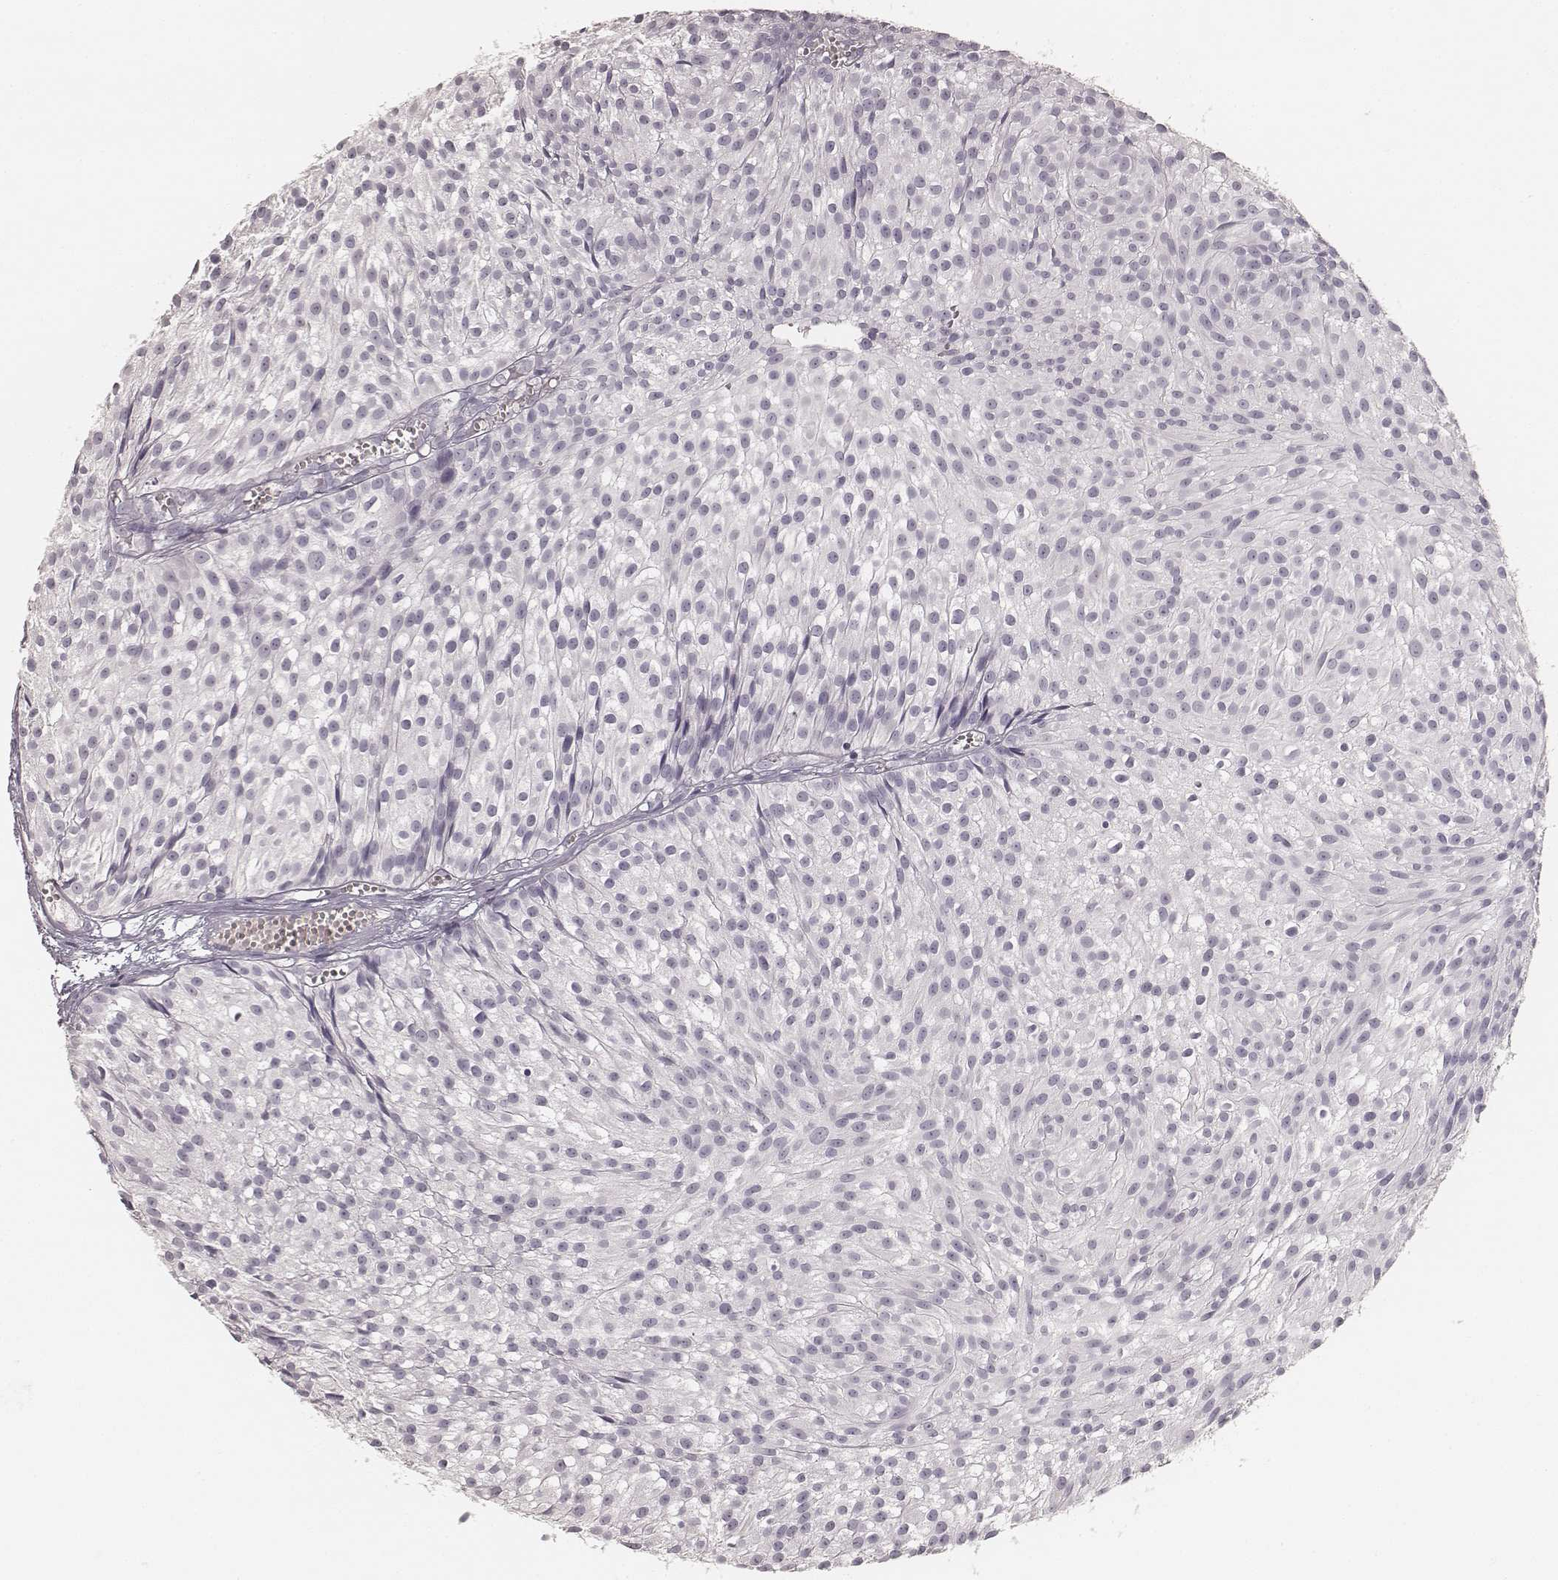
{"staining": {"intensity": "negative", "quantity": "none", "location": "none"}, "tissue": "urothelial cancer", "cell_type": "Tumor cells", "image_type": "cancer", "snomed": [{"axis": "morphology", "description": "Urothelial carcinoma, Low grade"}, {"axis": "topography", "description": "Urinary bladder"}], "caption": "Urothelial cancer was stained to show a protein in brown. There is no significant staining in tumor cells. (Immunohistochemistry (ihc), brightfield microscopy, high magnification).", "gene": "KRT72", "patient": {"sex": "male", "age": 63}}